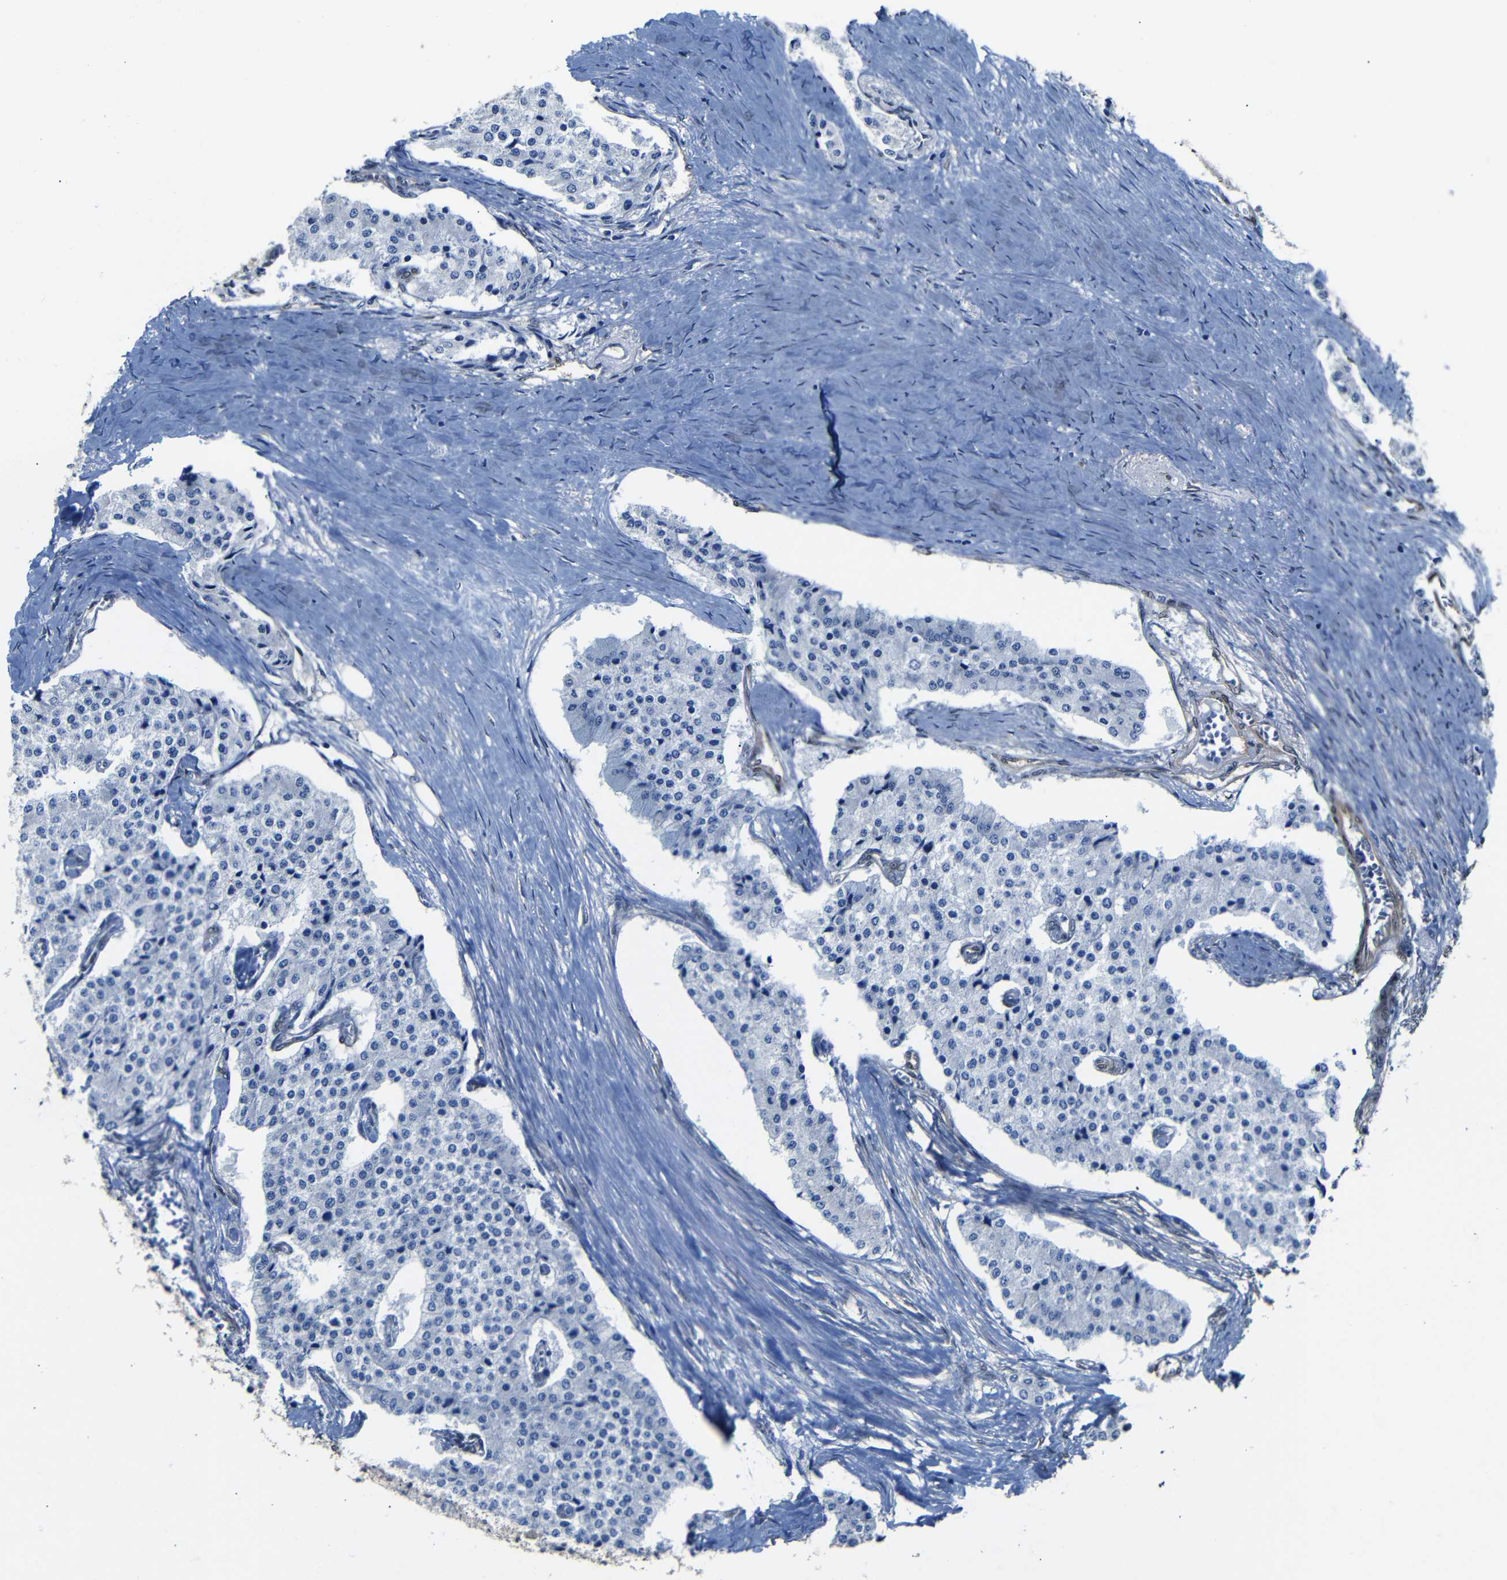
{"staining": {"intensity": "negative", "quantity": "none", "location": "none"}, "tissue": "carcinoid", "cell_type": "Tumor cells", "image_type": "cancer", "snomed": [{"axis": "morphology", "description": "Carcinoid, malignant, NOS"}, {"axis": "topography", "description": "Colon"}], "caption": "This is an immunohistochemistry photomicrograph of carcinoid (malignant). There is no expression in tumor cells.", "gene": "YAP1", "patient": {"sex": "female", "age": 52}}